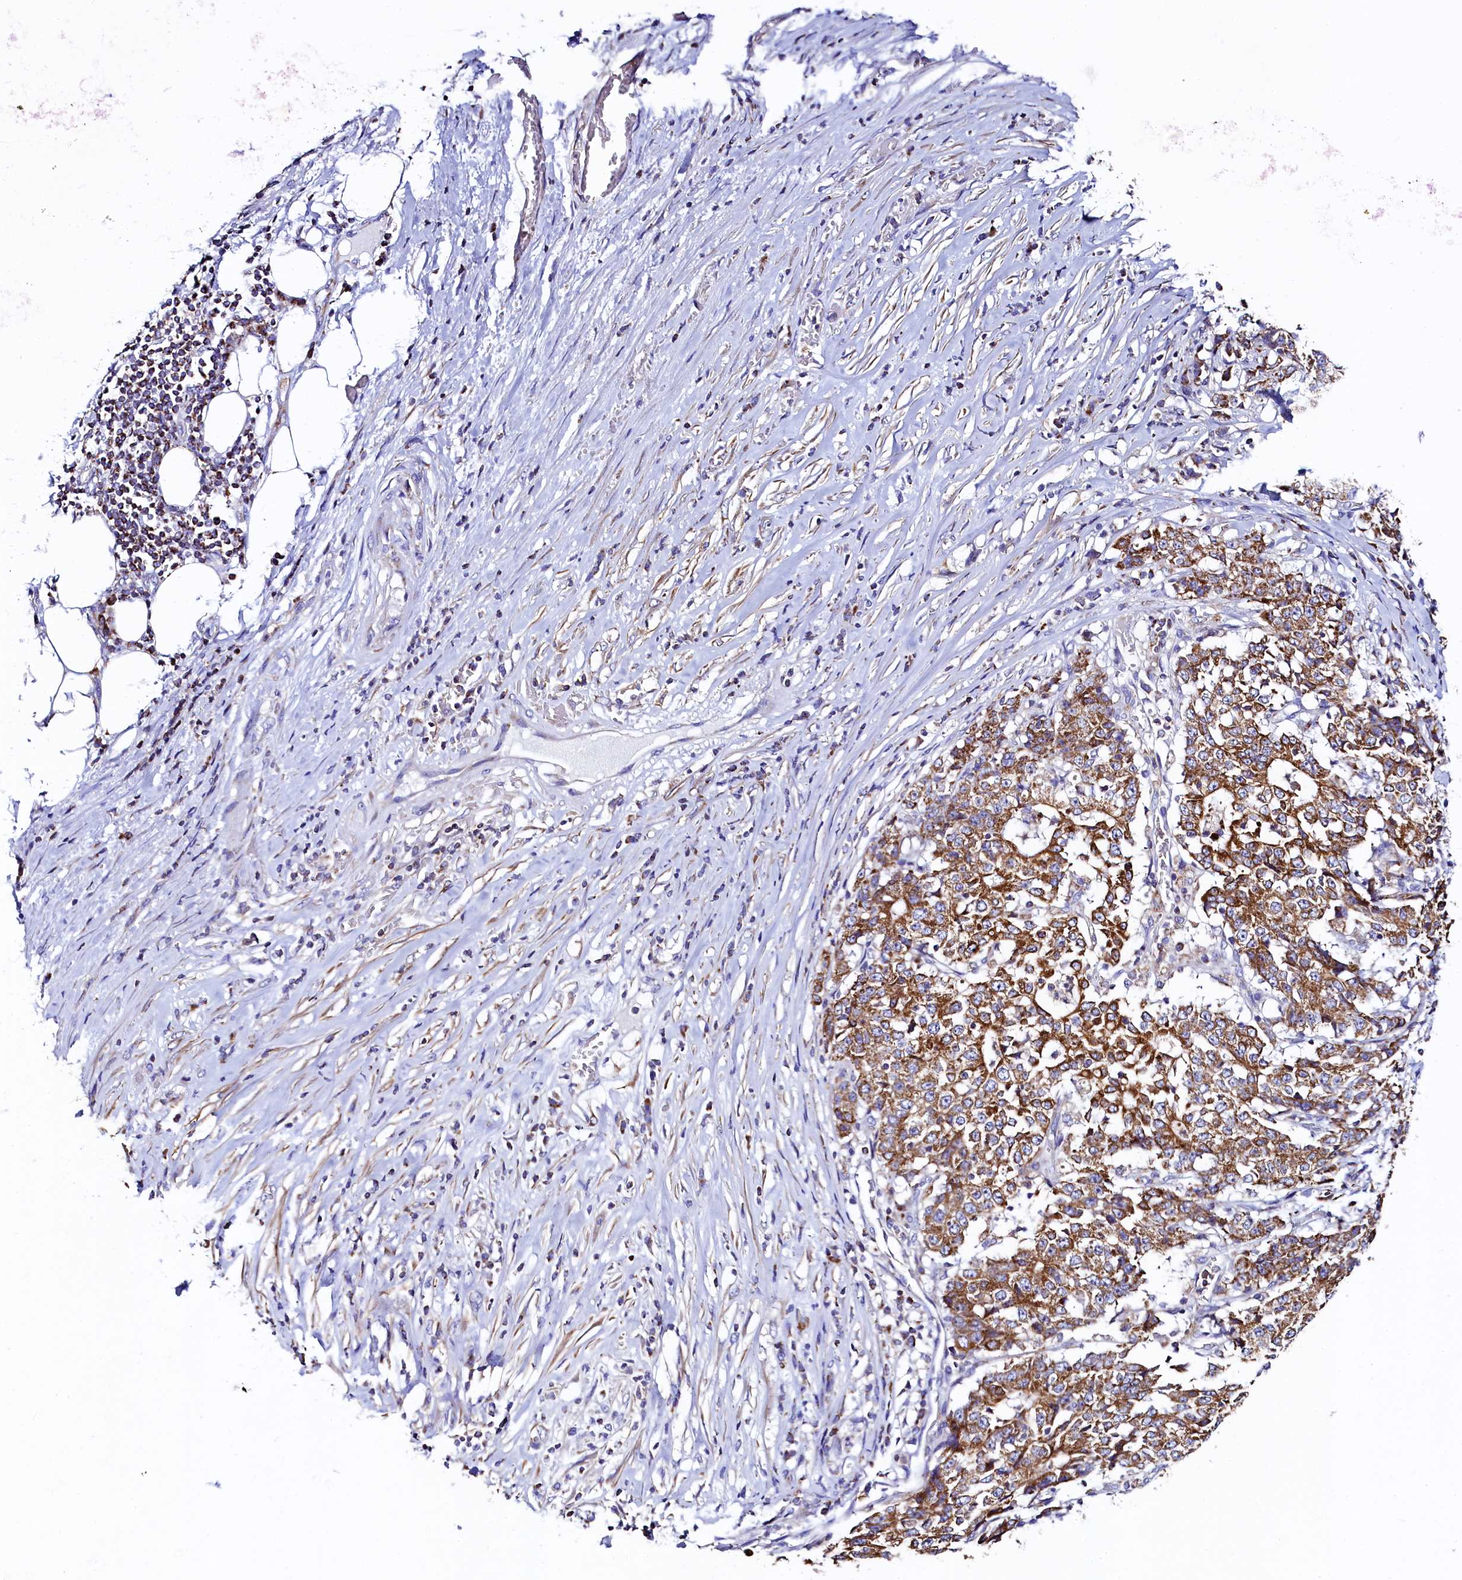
{"staining": {"intensity": "moderate", "quantity": ">75%", "location": "cytoplasmic/membranous"}, "tissue": "stomach cancer", "cell_type": "Tumor cells", "image_type": "cancer", "snomed": [{"axis": "morphology", "description": "Adenocarcinoma, NOS"}, {"axis": "topography", "description": "Stomach"}], "caption": "Brown immunohistochemical staining in adenocarcinoma (stomach) reveals moderate cytoplasmic/membranous staining in approximately >75% of tumor cells. The staining is performed using DAB brown chromogen to label protein expression. The nuclei are counter-stained blue using hematoxylin.", "gene": "CLYBL", "patient": {"sex": "male", "age": 59}}